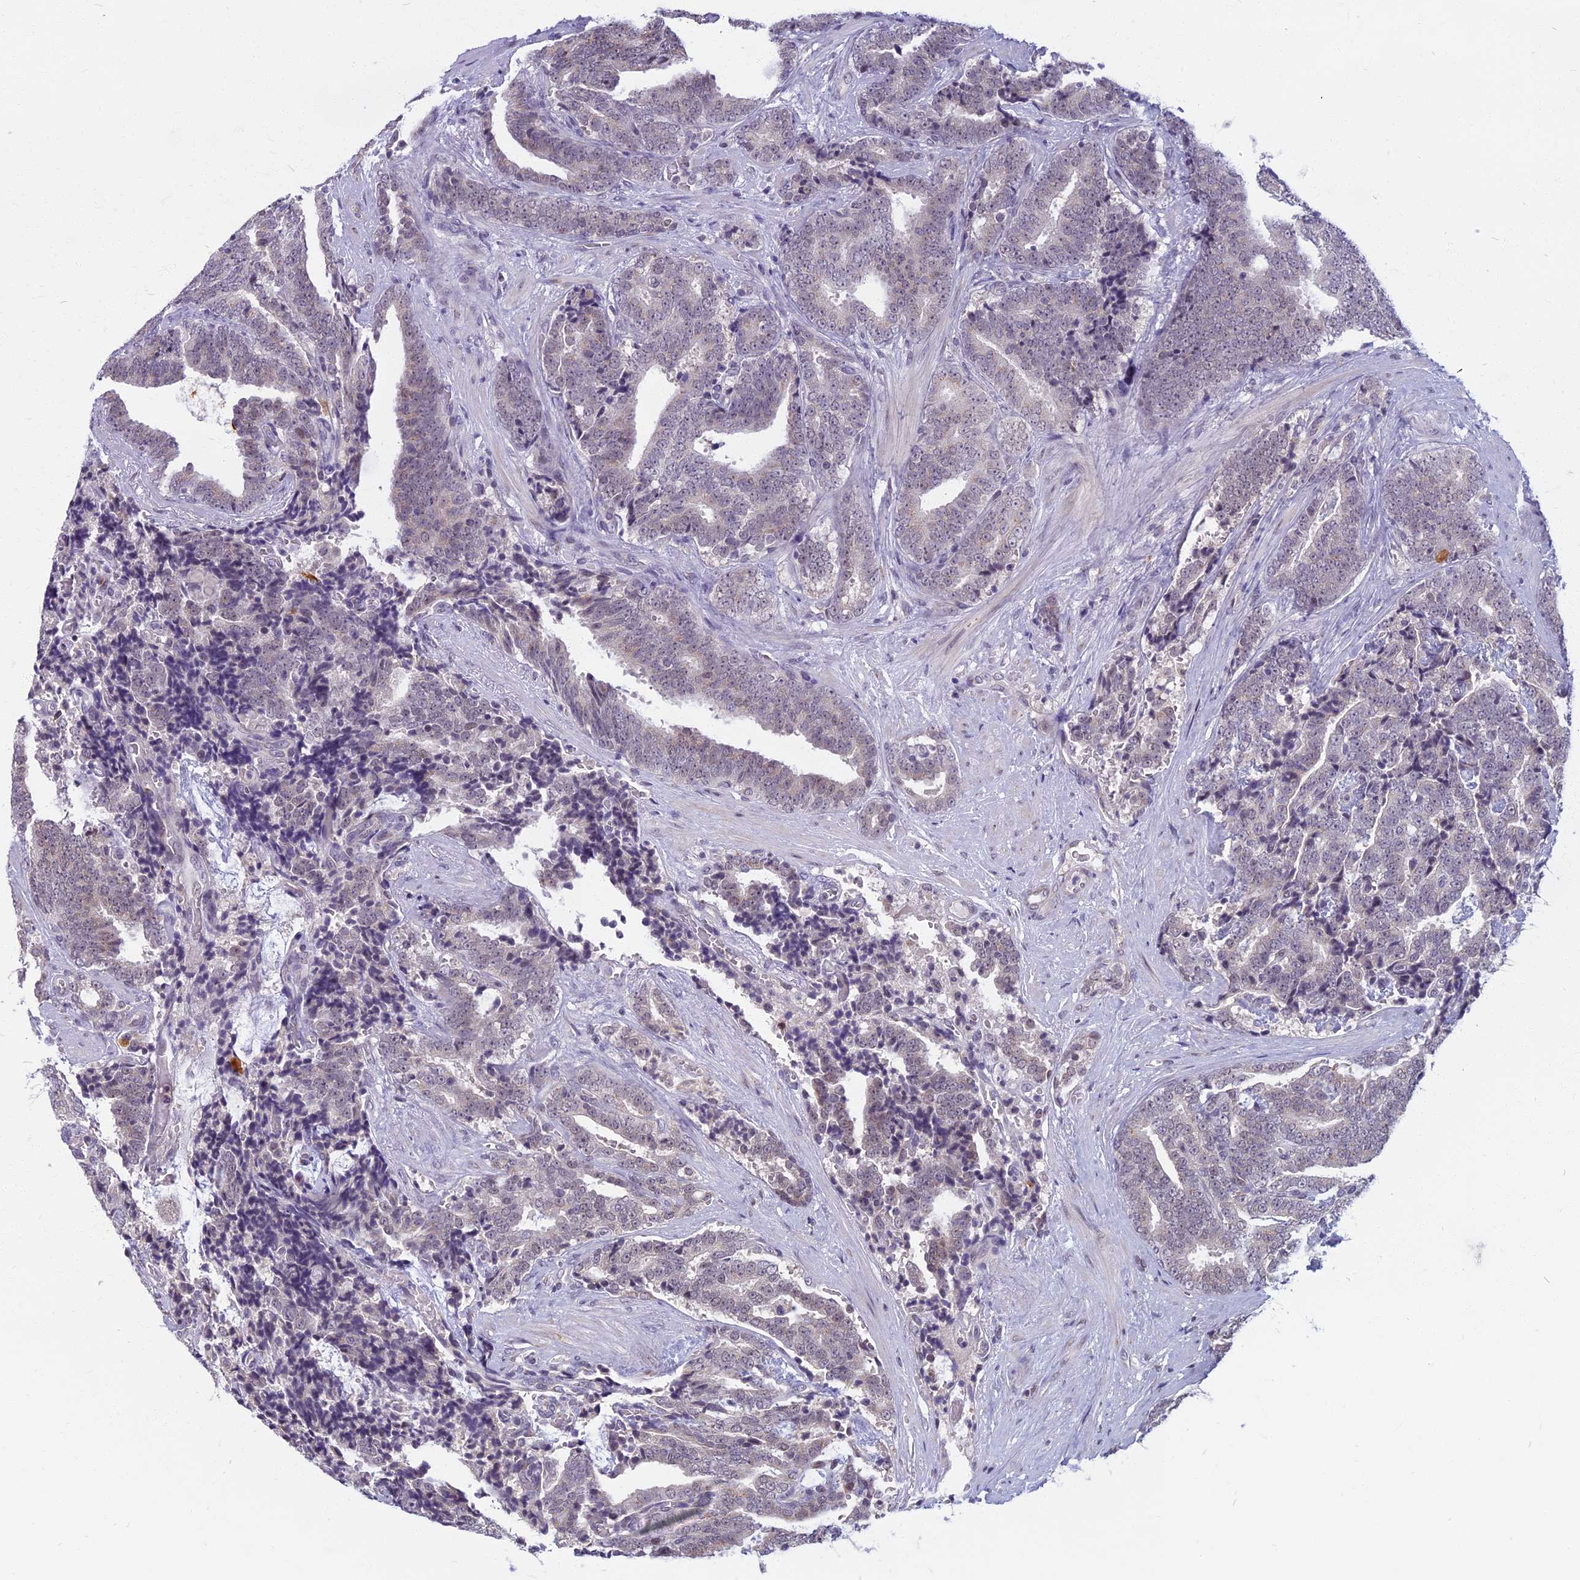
{"staining": {"intensity": "negative", "quantity": "none", "location": "none"}, "tissue": "prostate cancer", "cell_type": "Tumor cells", "image_type": "cancer", "snomed": [{"axis": "morphology", "description": "Adenocarcinoma, High grade"}, {"axis": "topography", "description": "Prostate and seminal vesicle, NOS"}], "caption": "A high-resolution histopathology image shows IHC staining of prostate high-grade adenocarcinoma, which reveals no significant positivity in tumor cells. (Immunohistochemistry (ihc), brightfield microscopy, high magnification).", "gene": "CCDC113", "patient": {"sex": "male", "age": 67}}